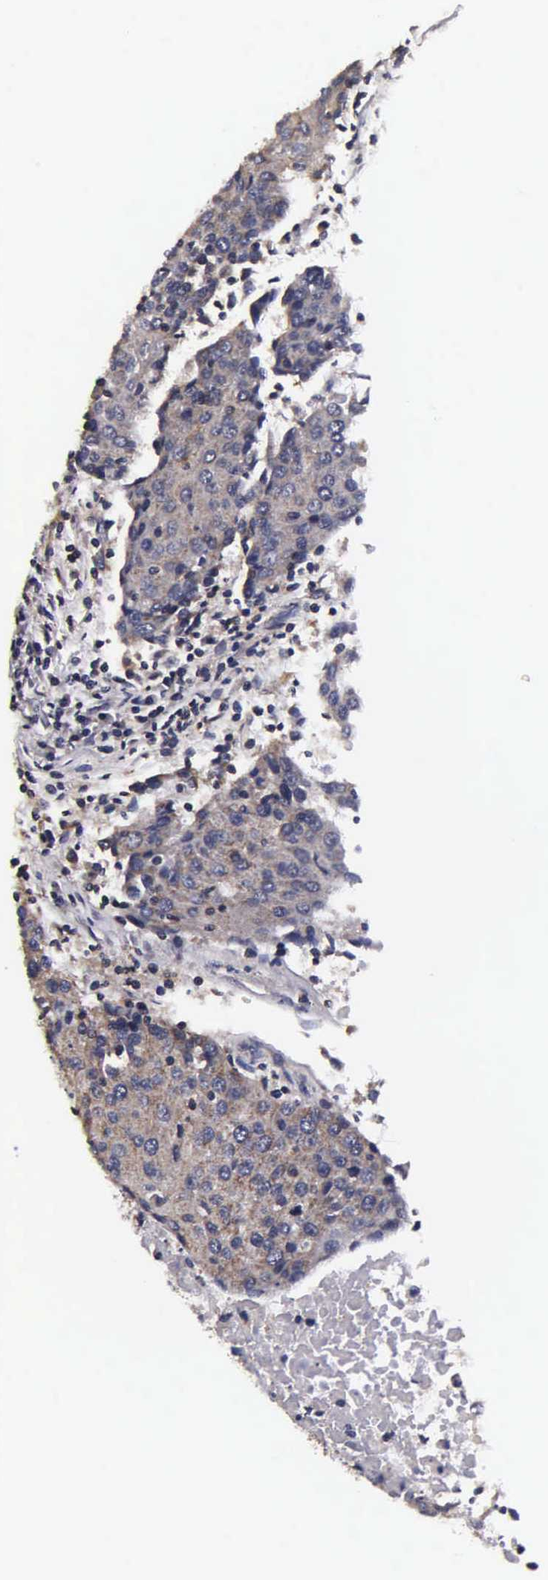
{"staining": {"intensity": "weak", "quantity": ">75%", "location": "cytoplasmic/membranous"}, "tissue": "urothelial cancer", "cell_type": "Tumor cells", "image_type": "cancer", "snomed": [{"axis": "morphology", "description": "Urothelial carcinoma, High grade"}, {"axis": "topography", "description": "Urinary bladder"}], "caption": "IHC staining of urothelial cancer, which exhibits low levels of weak cytoplasmic/membranous expression in about >75% of tumor cells indicating weak cytoplasmic/membranous protein positivity. The staining was performed using DAB (3,3'-diaminobenzidine) (brown) for protein detection and nuclei were counterstained in hematoxylin (blue).", "gene": "PSMA3", "patient": {"sex": "female", "age": 85}}